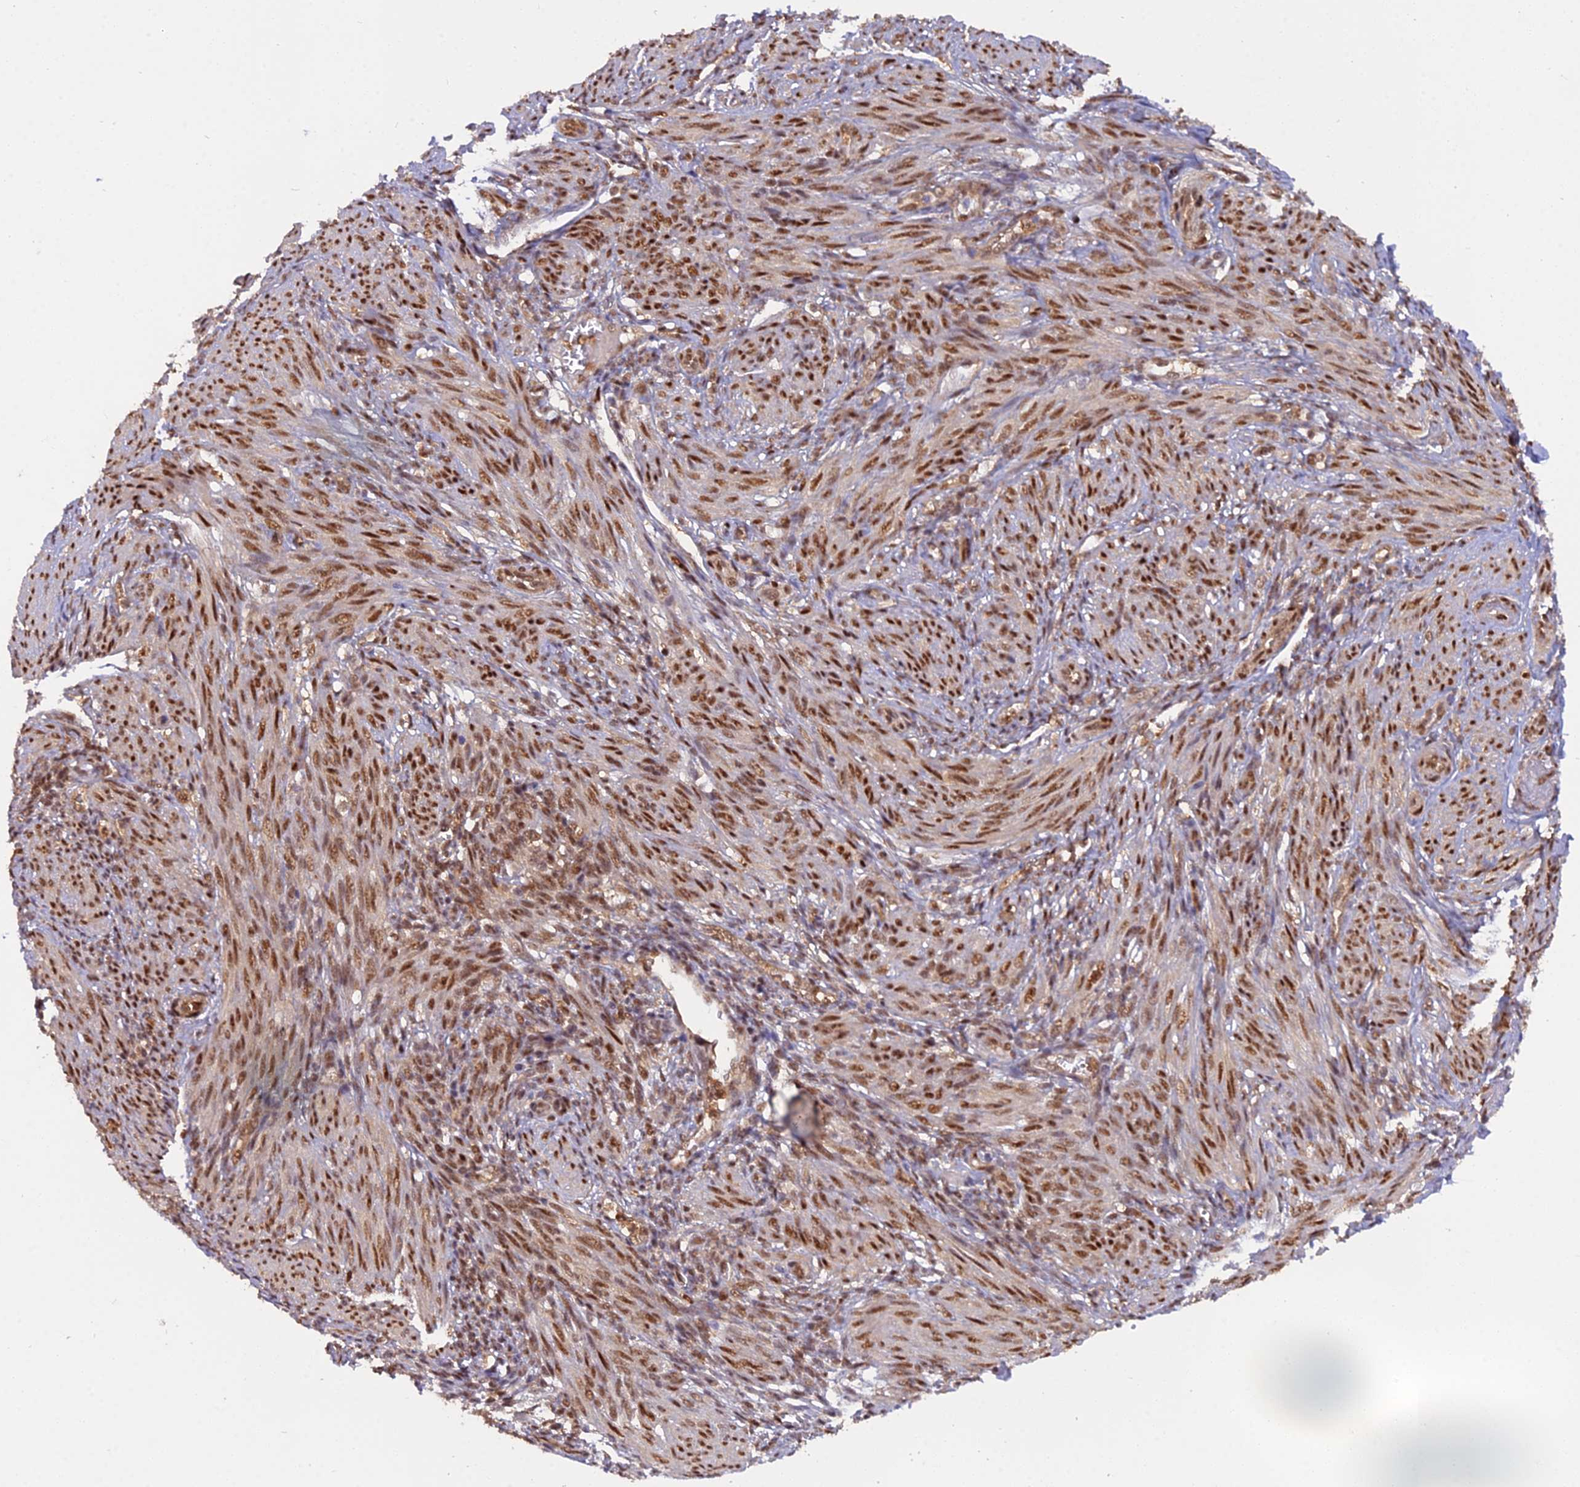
{"staining": {"intensity": "strong", "quantity": ">75%", "location": "nuclear"}, "tissue": "smooth muscle", "cell_type": "Smooth muscle cells", "image_type": "normal", "snomed": [{"axis": "morphology", "description": "Normal tissue, NOS"}, {"axis": "topography", "description": "Smooth muscle"}], "caption": "IHC of benign smooth muscle reveals high levels of strong nuclear positivity in about >75% of smooth muscle cells. (Stains: DAB (3,3'-diaminobenzidine) in brown, nuclei in blue, Microscopy: brightfield microscopy at high magnification).", "gene": "NPEPL1", "patient": {"sex": "female", "age": 39}}